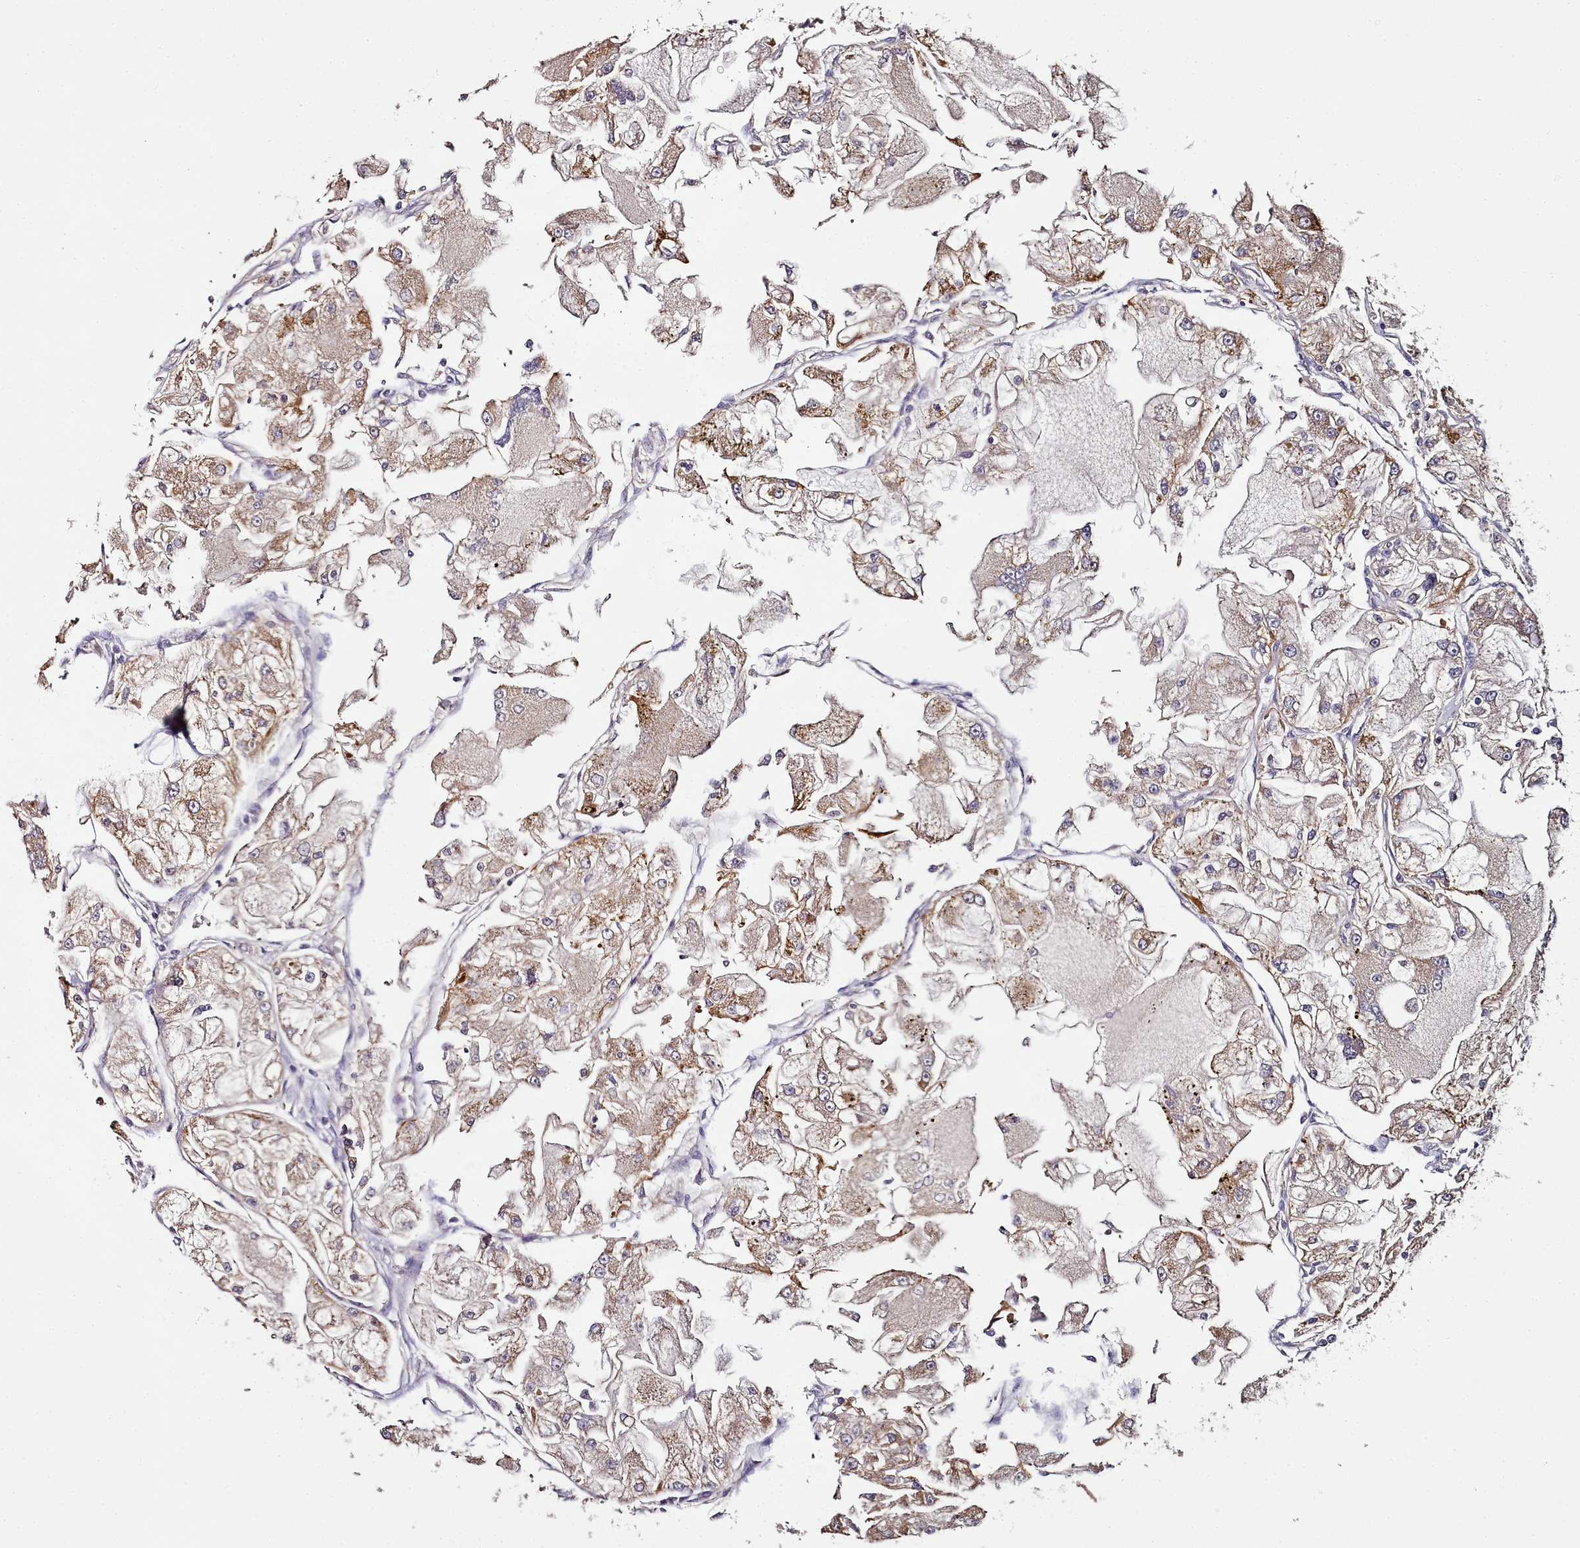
{"staining": {"intensity": "moderate", "quantity": ">75%", "location": "cytoplasmic/membranous"}, "tissue": "renal cancer", "cell_type": "Tumor cells", "image_type": "cancer", "snomed": [{"axis": "morphology", "description": "Adenocarcinoma, NOS"}, {"axis": "topography", "description": "Kidney"}], "caption": "Immunohistochemical staining of human renal cancer shows moderate cytoplasmic/membranous protein staining in approximately >75% of tumor cells. (brown staining indicates protein expression, while blue staining denotes nuclei).", "gene": "ACSS1", "patient": {"sex": "female", "age": 72}}